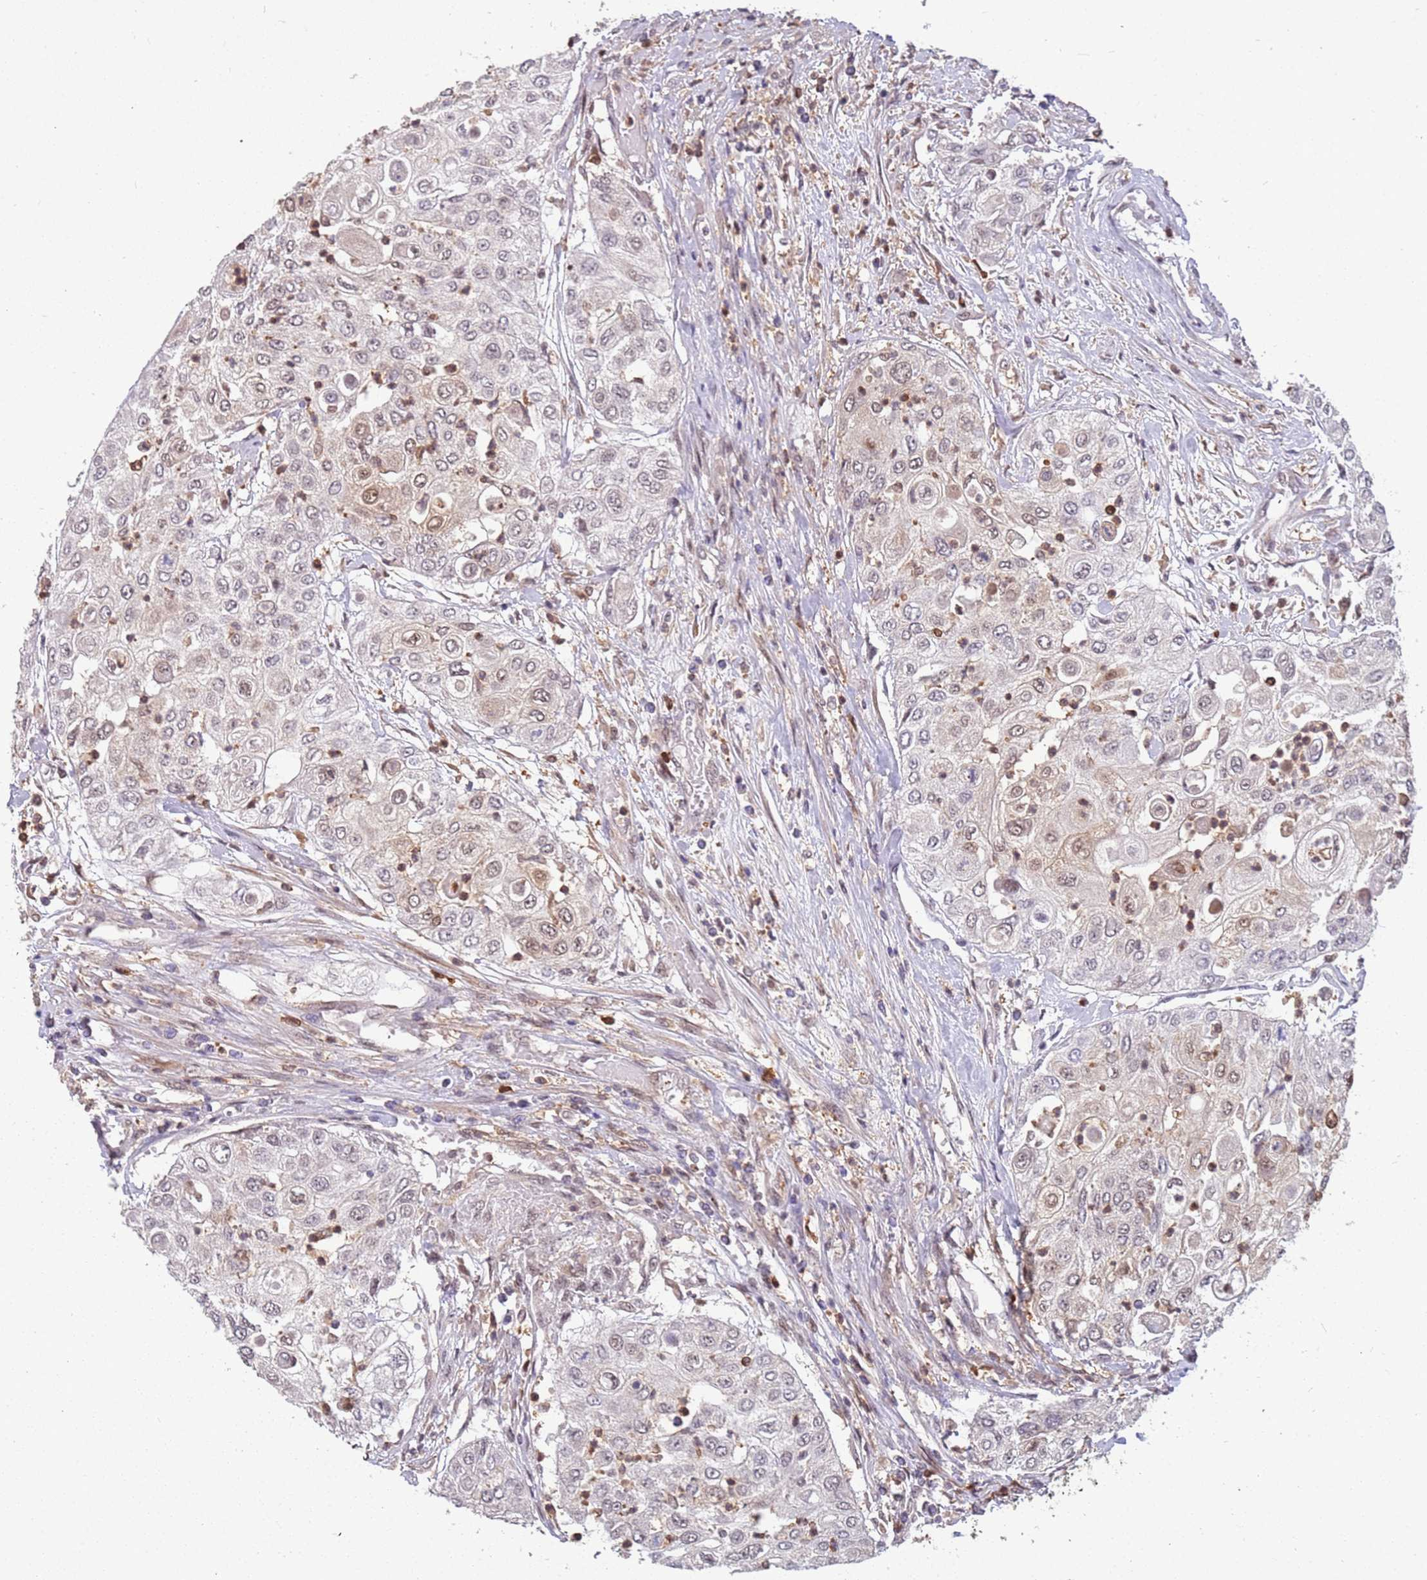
{"staining": {"intensity": "weak", "quantity": "25%-75%", "location": "nuclear"}, "tissue": "urothelial cancer", "cell_type": "Tumor cells", "image_type": "cancer", "snomed": [{"axis": "morphology", "description": "Urothelial carcinoma, High grade"}, {"axis": "topography", "description": "Urinary bladder"}], "caption": "High-power microscopy captured an IHC micrograph of urothelial cancer, revealing weak nuclear positivity in approximately 25%-75% of tumor cells.", "gene": "GBP2", "patient": {"sex": "female", "age": 79}}